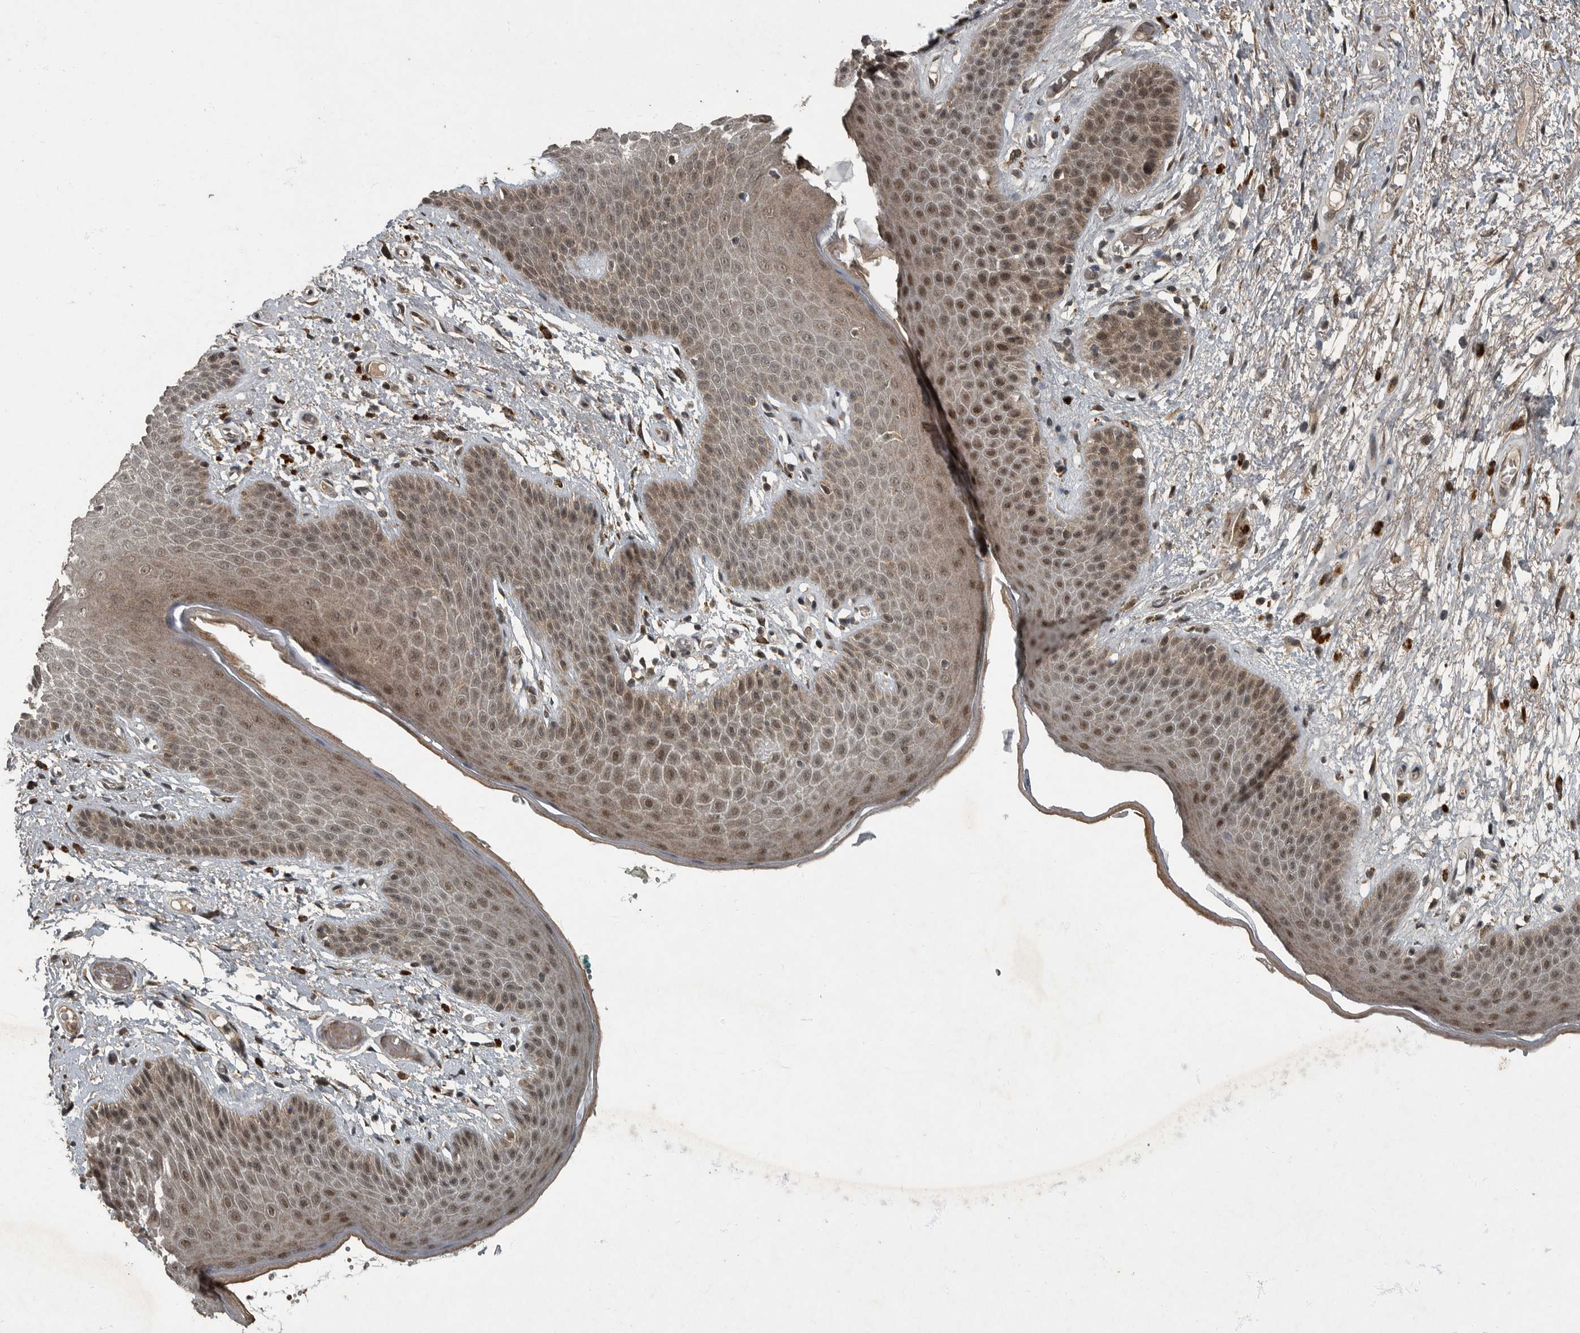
{"staining": {"intensity": "moderate", "quantity": "<25%", "location": "nuclear"}, "tissue": "skin", "cell_type": "Epidermal cells", "image_type": "normal", "snomed": [{"axis": "morphology", "description": "Normal tissue, NOS"}, {"axis": "topography", "description": "Anal"}], "caption": "Epidermal cells exhibit low levels of moderate nuclear staining in about <25% of cells in unremarkable skin.", "gene": "FOXO1", "patient": {"sex": "male", "age": 74}}